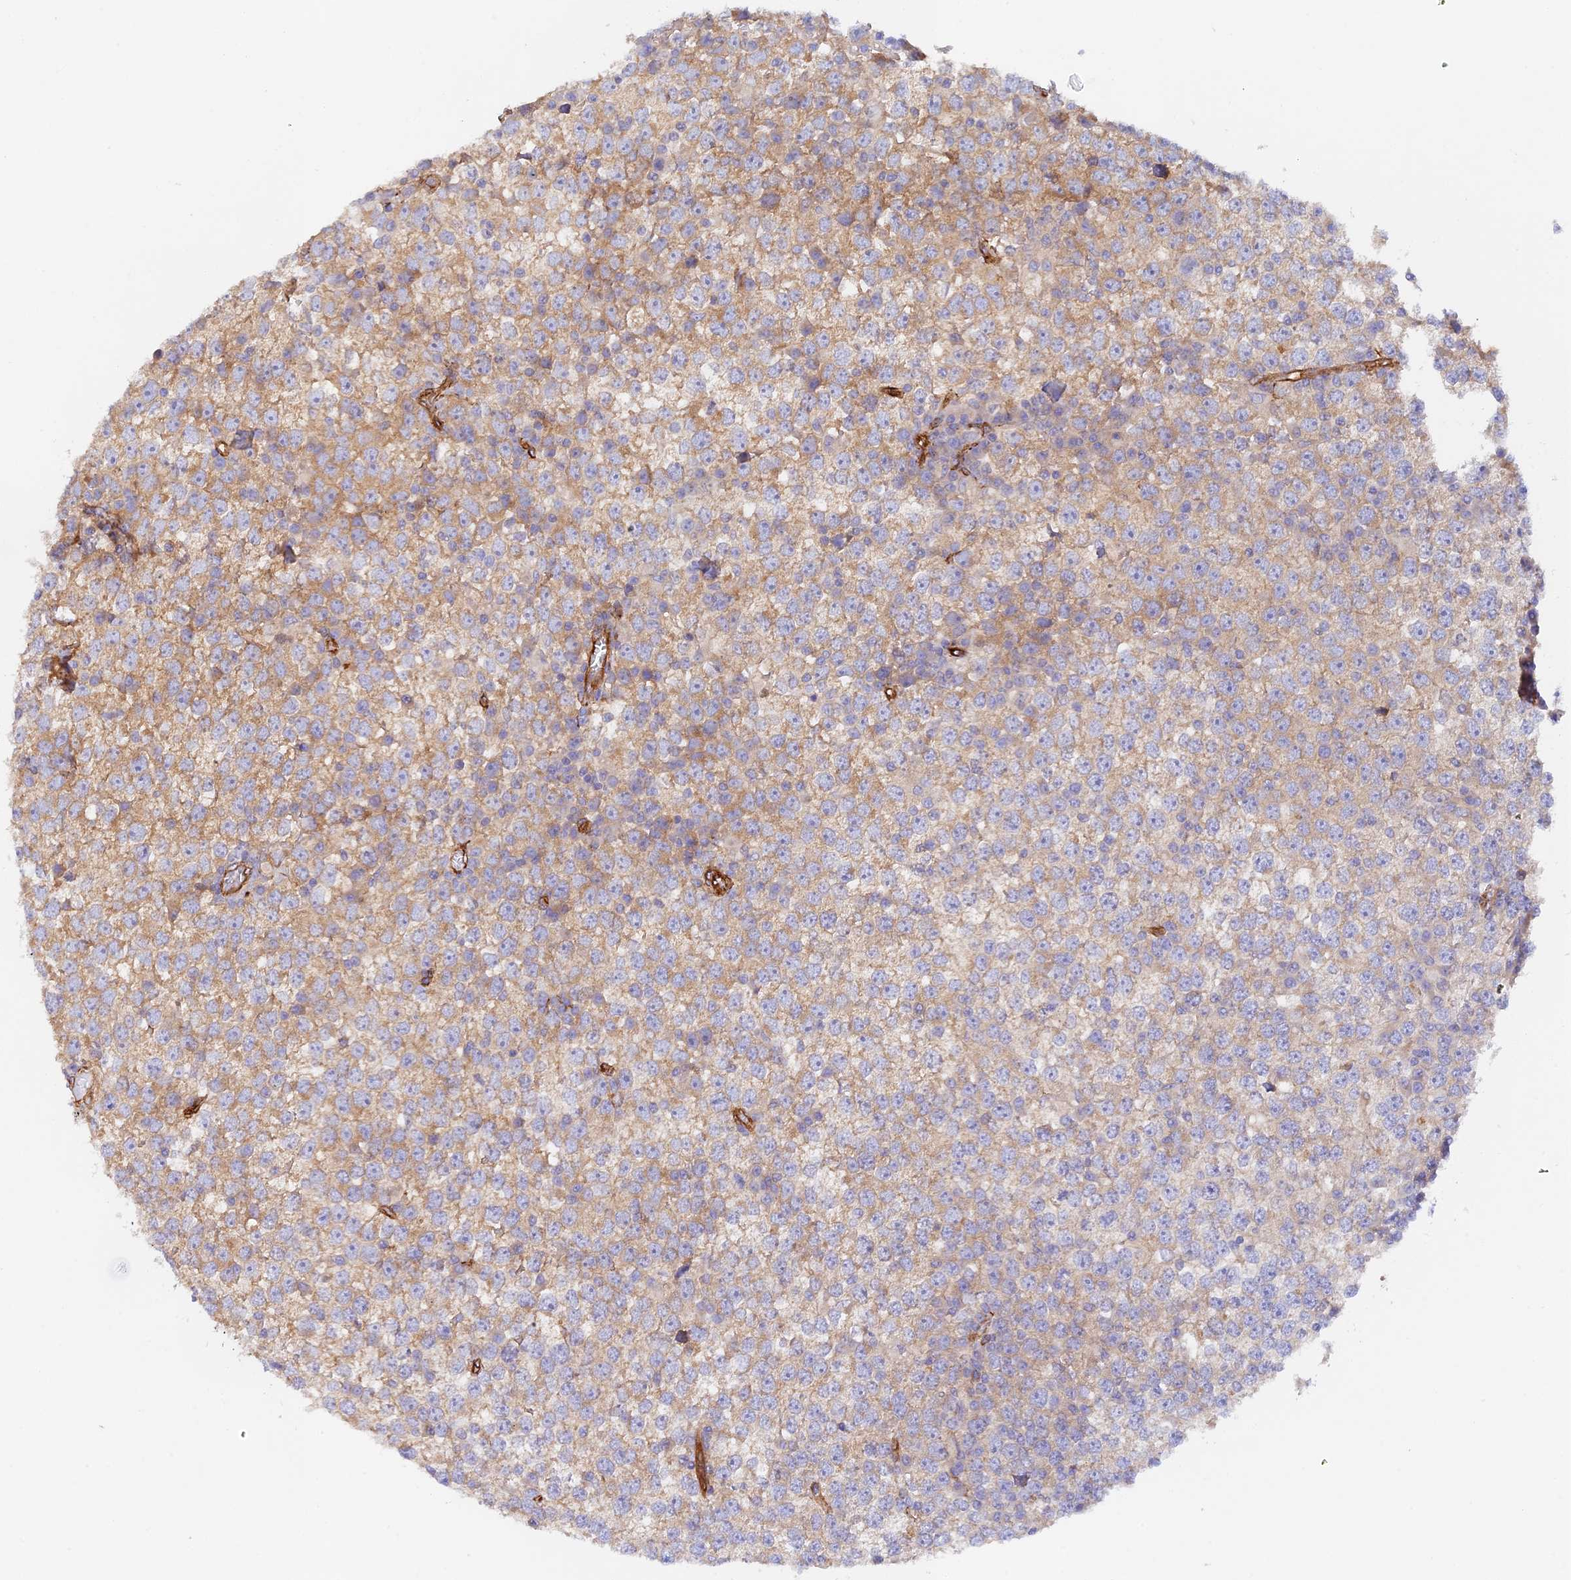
{"staining": {"intensity": "moderate", "quantity": "25%-75%", "location": "cytoplasmic/membranous"}, "tissue": "testis cancer", "cell_type": "Tumor cells", "image_type": "cancer", "snomed": [{"axis": "morphology", "description": "Seminoma, NOS"}, {"axis": "topography", "description": "Testis"}], "caption": "Testis seminoma was stained to show a protein in brown. There is medium levels of moderate cytoplasmic/membranous positivity in approximately 25%-75% of tumor cells. (Brightfield microscopy of DAB IHC at high magnification).", "gene": "MYO9A", "patient": {"sex": "male", "age": 65}}